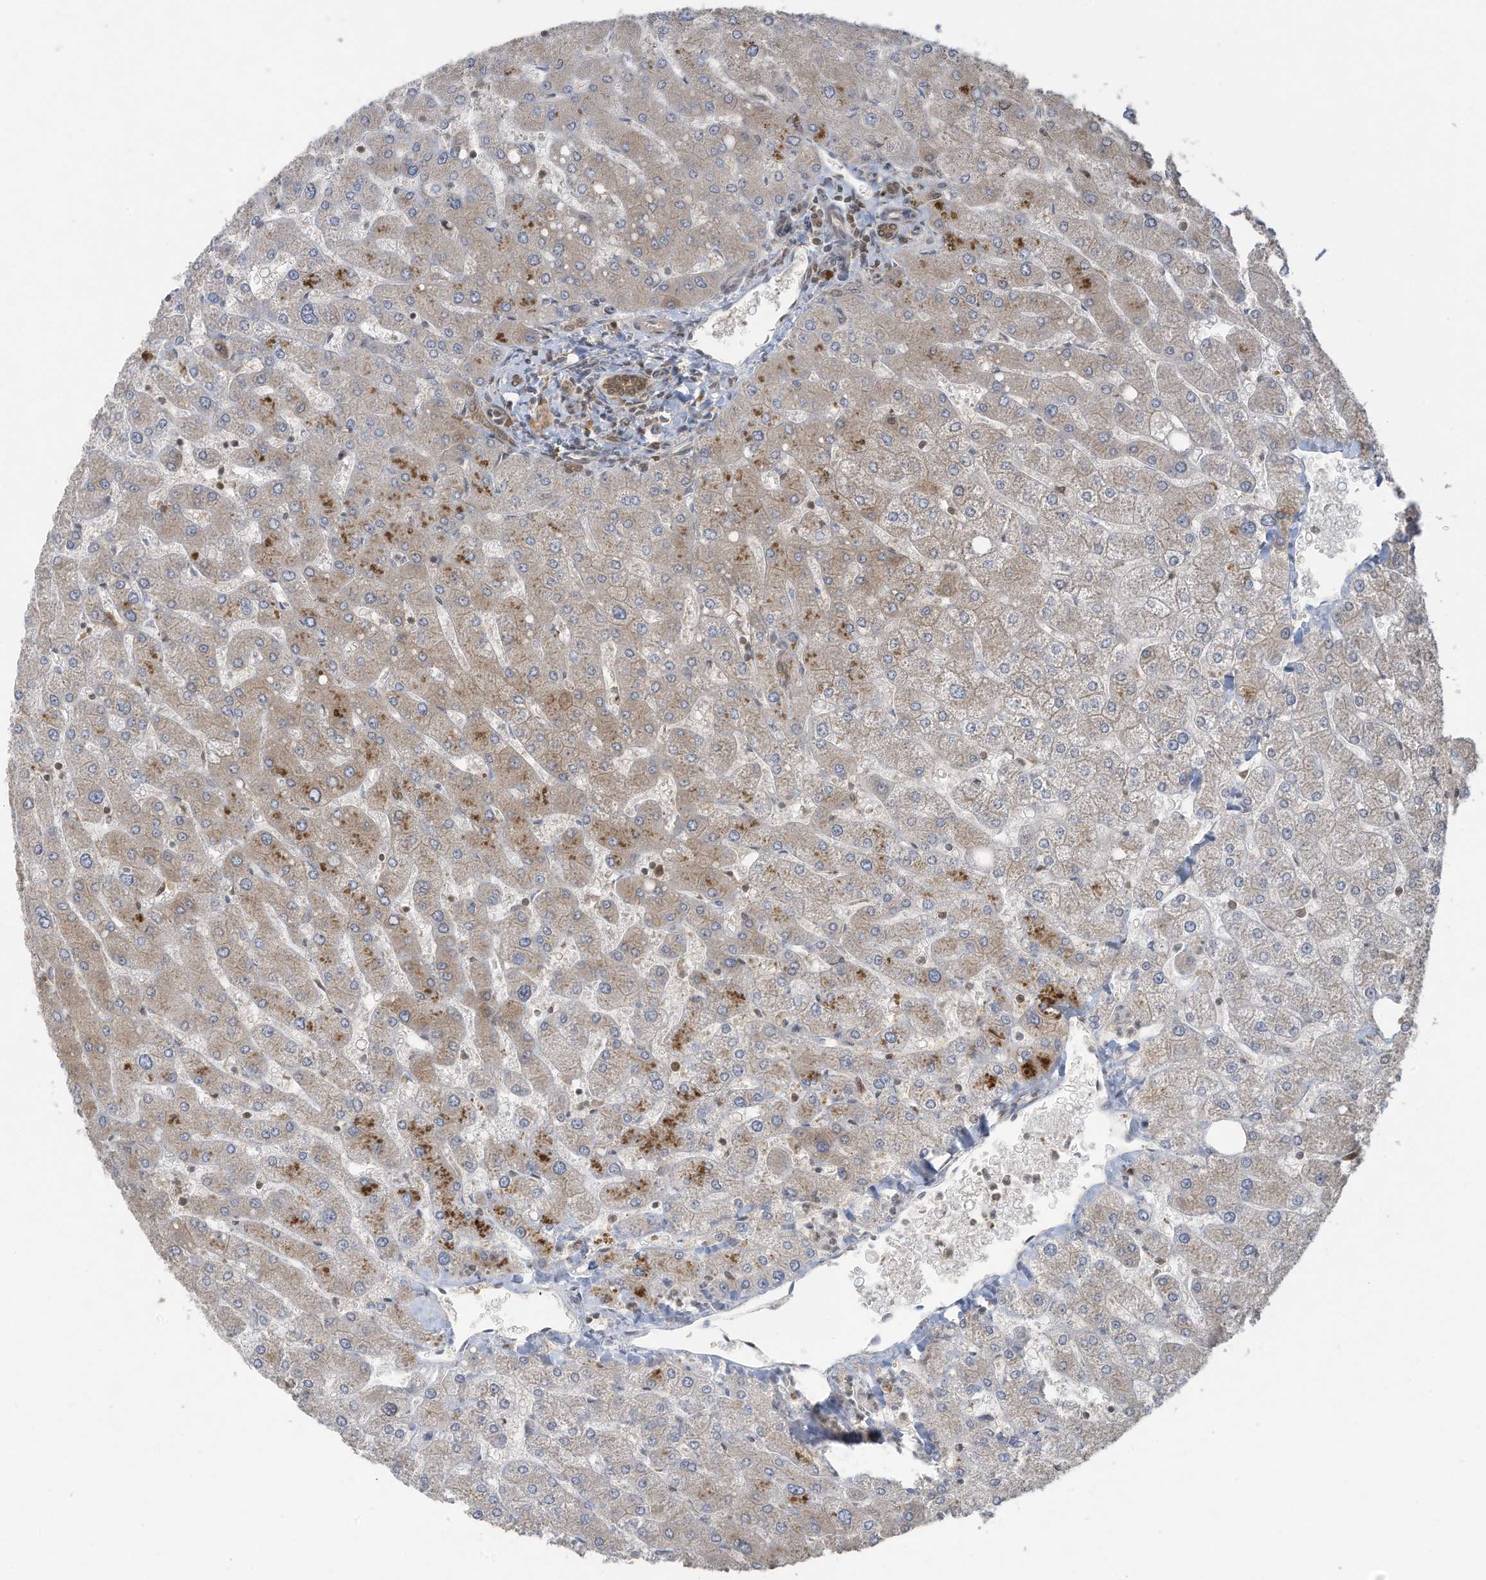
{"staining": {"intensity": "moderate", "quantity": ">75%", "location": "cytoplasmic/membranous,nuclear"}, "tissue": "liver", "cell_type": "Cholangiocytes", "image_type": "normal", "snomed": [{"axis": "morphology", "description": "Normal tissue, NOS"}, {"axis": "topography", "description": "Liver"}], "caption": "DAB (3,3'-diaminobenzidine) immunohistochemical staining of unremarkable liver demonstrates moderate cytoplasmic/membranous,nuclear protein staining in about >75% of cholangiocytes. (Brightfield microscopy of DAB IHC at high magnification).", "gene": "OLA1", "patient": {"sex": "male", "age": 55}}